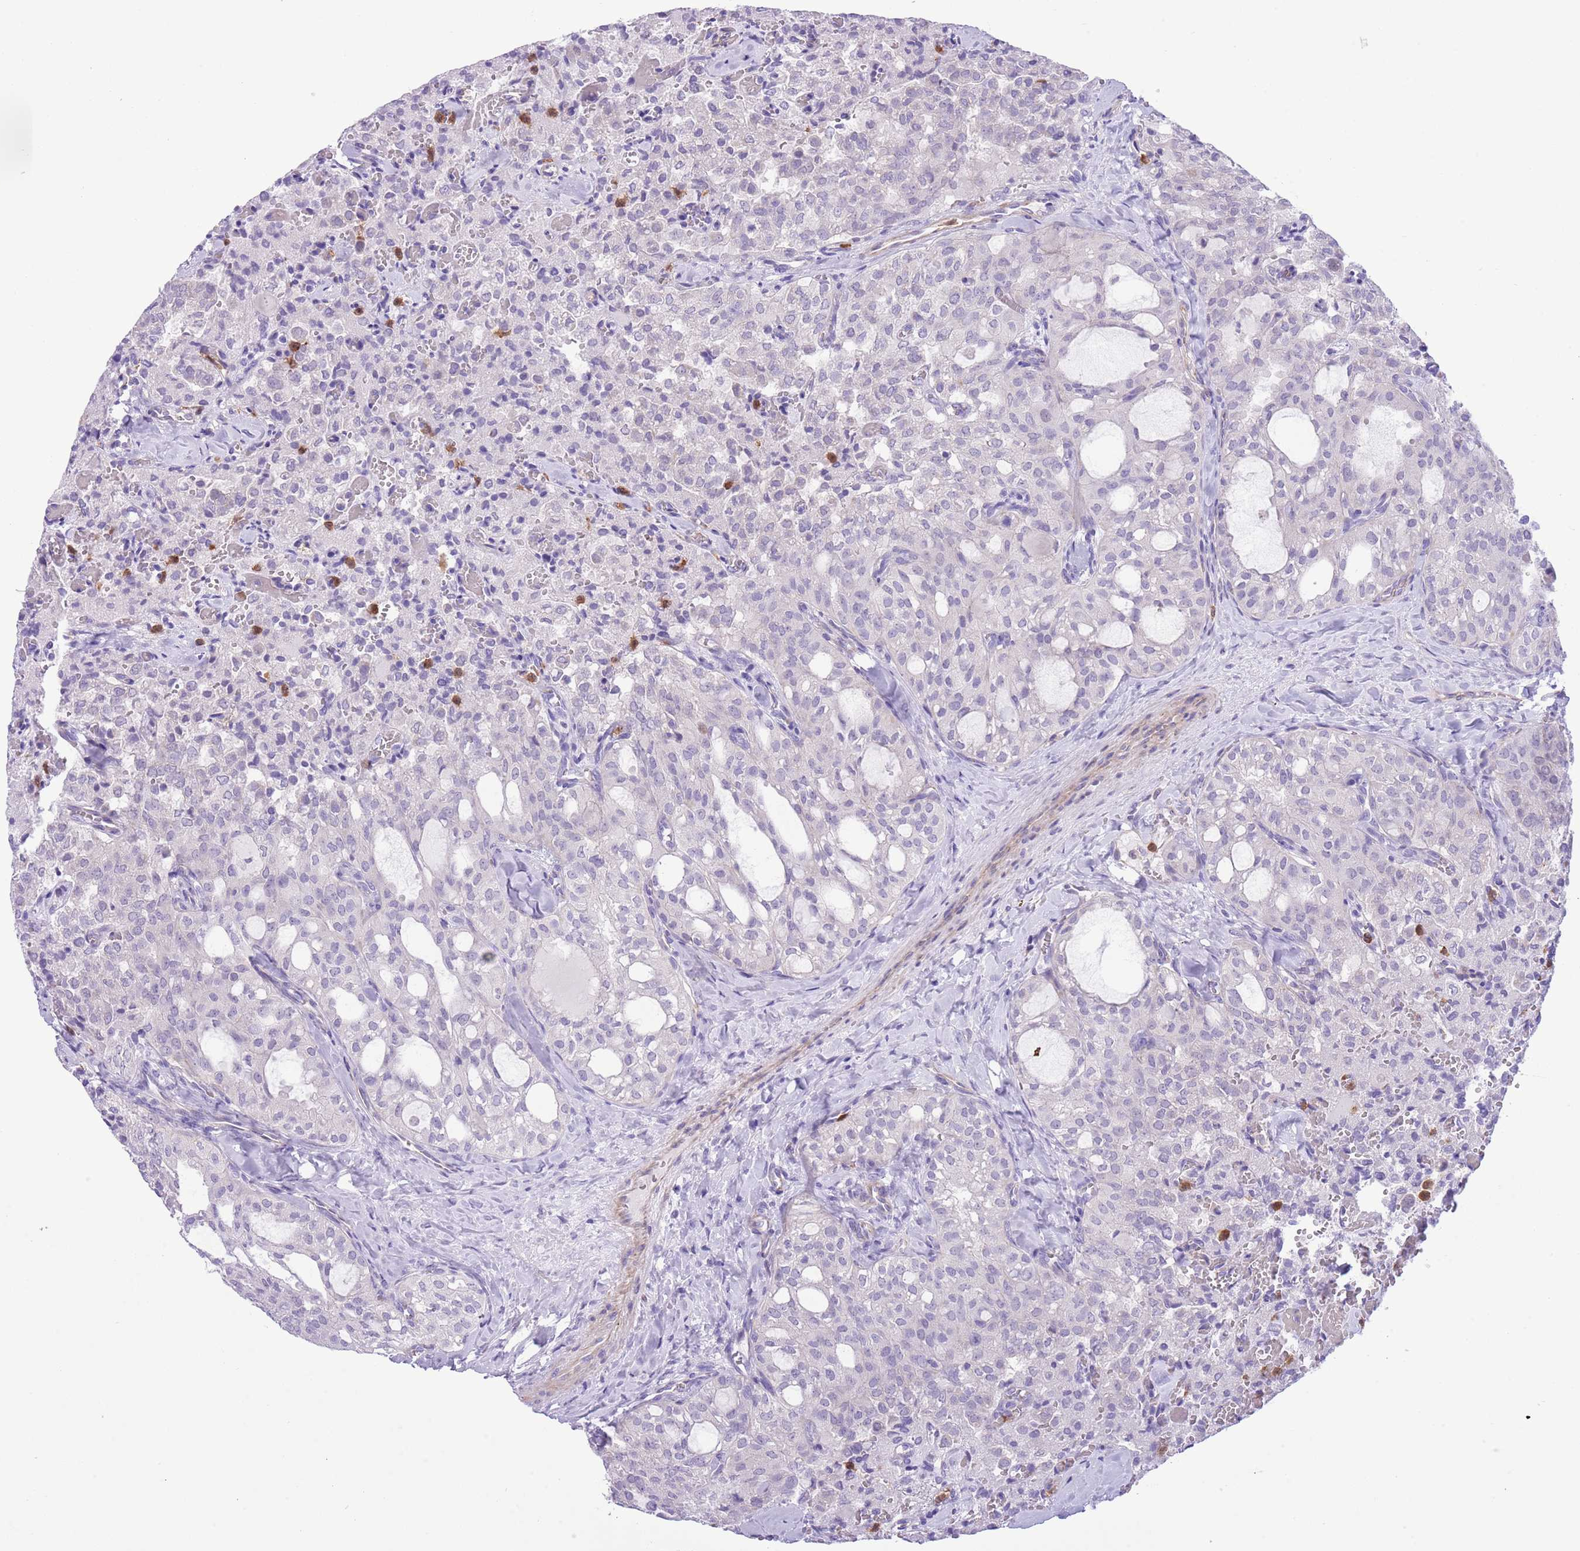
{"staining": {"intensity": "negative", "quantity": "none", "location": "none"}, "tissue": "thyroid cancer", "cell_type": "Tumor cells", "image_type": "cancer", "snomed": [{"axis": "morphology", "description": "Follicular adenoma carcinoma, NOS"}, {"axis": "topography", "description": "Thyroid gland"}], "caption": "Immunohistochemical staining of human thyroid cancer reveals no significant positivity in tumor cells.", "gene": "OR6M1", "patient": {"sex": "male", "age": 75}}